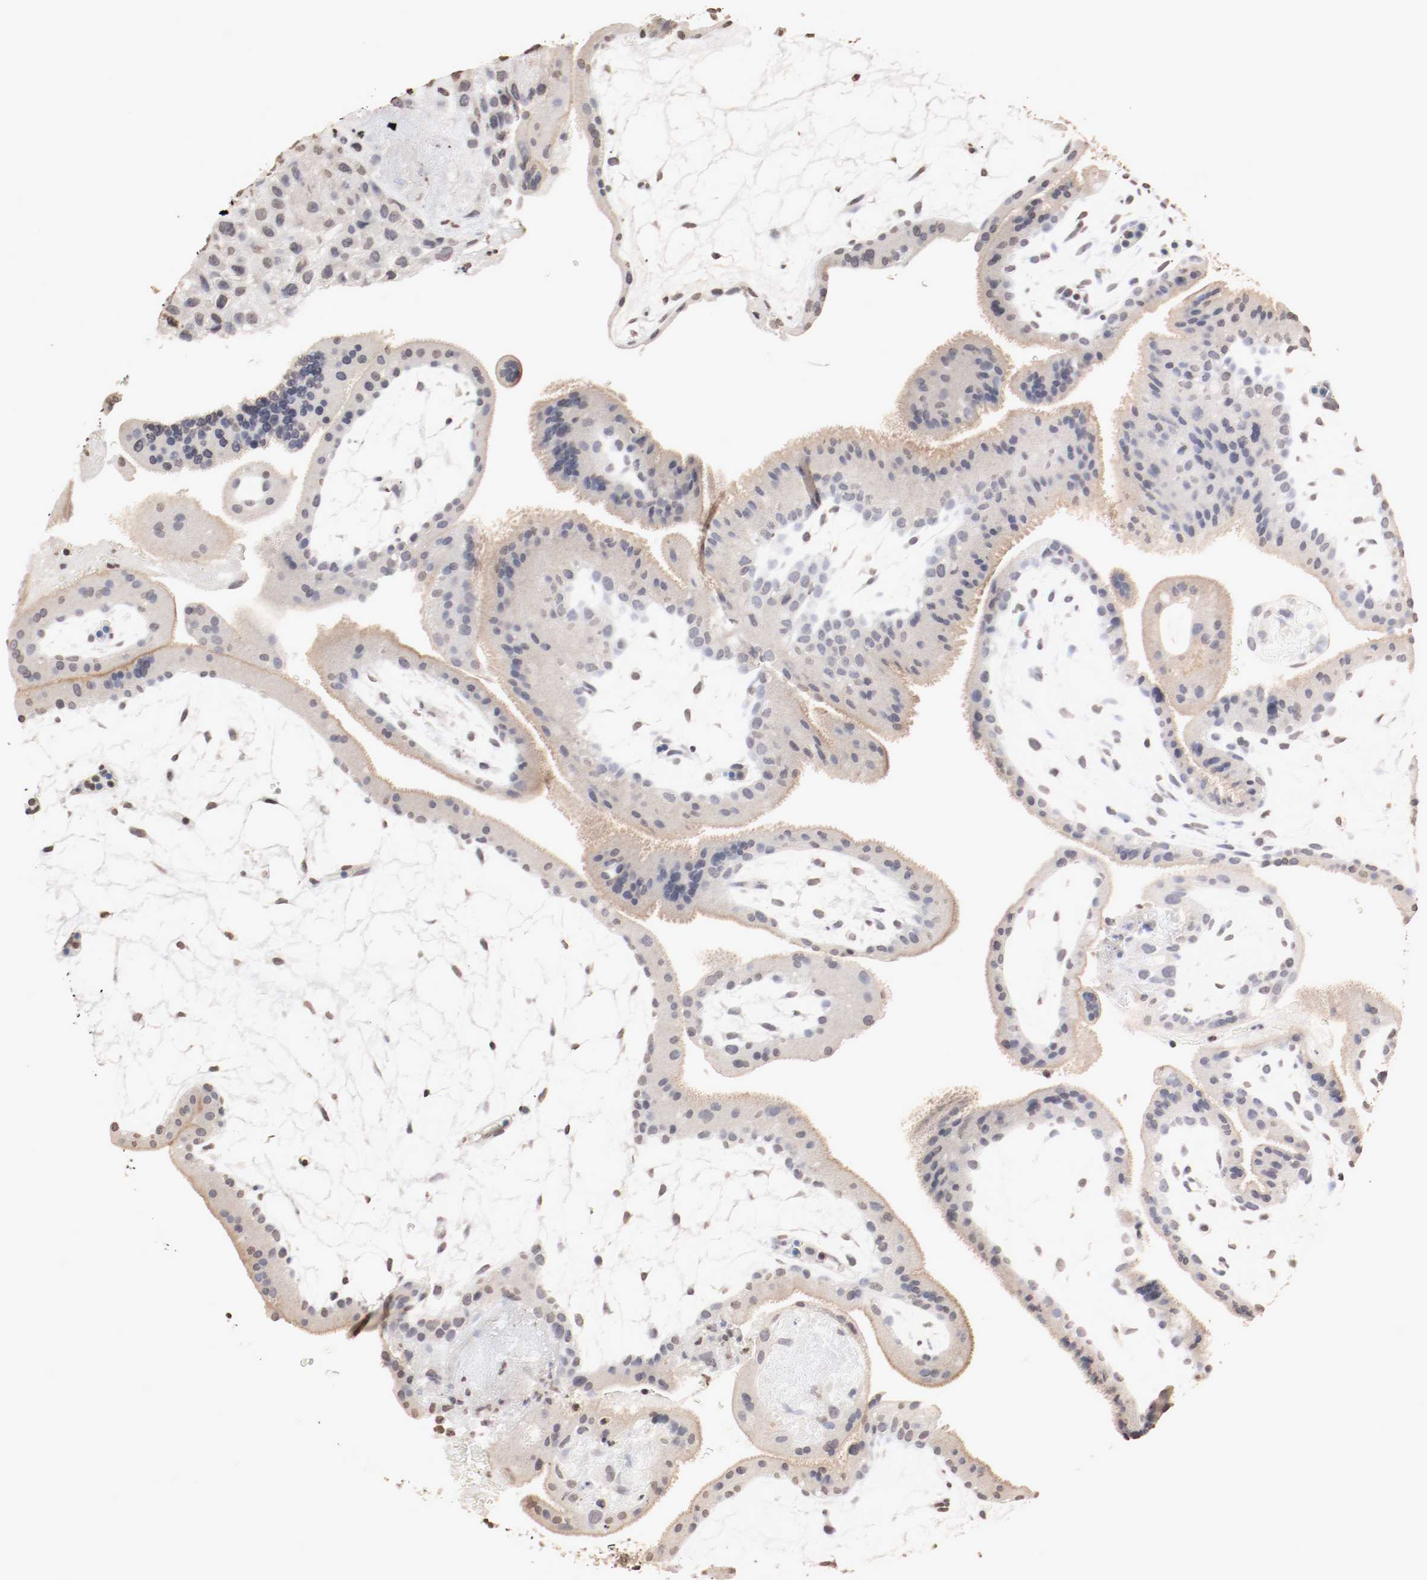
{"staining": {"intensity": "negative", "quantity": "none", "location": "none"}, "tissue": "placenta", "cell_type": "Decidual cells", "image_type": "normal", "snomed": [{"axis": "morphology", "description": "Normal tissue, NOS"}, {"axis": "topography", "description": "Placenta"}], "caption": "Decidual cells are negative for brown protein staining in normal placenta. (Brightfield microscopy of DAB (3,3'-diaminobenzidine) immunohistochemistry (IHC) at high magnification).", "gene": "WASL", "patient": {"sex": "female", "age": 19}}